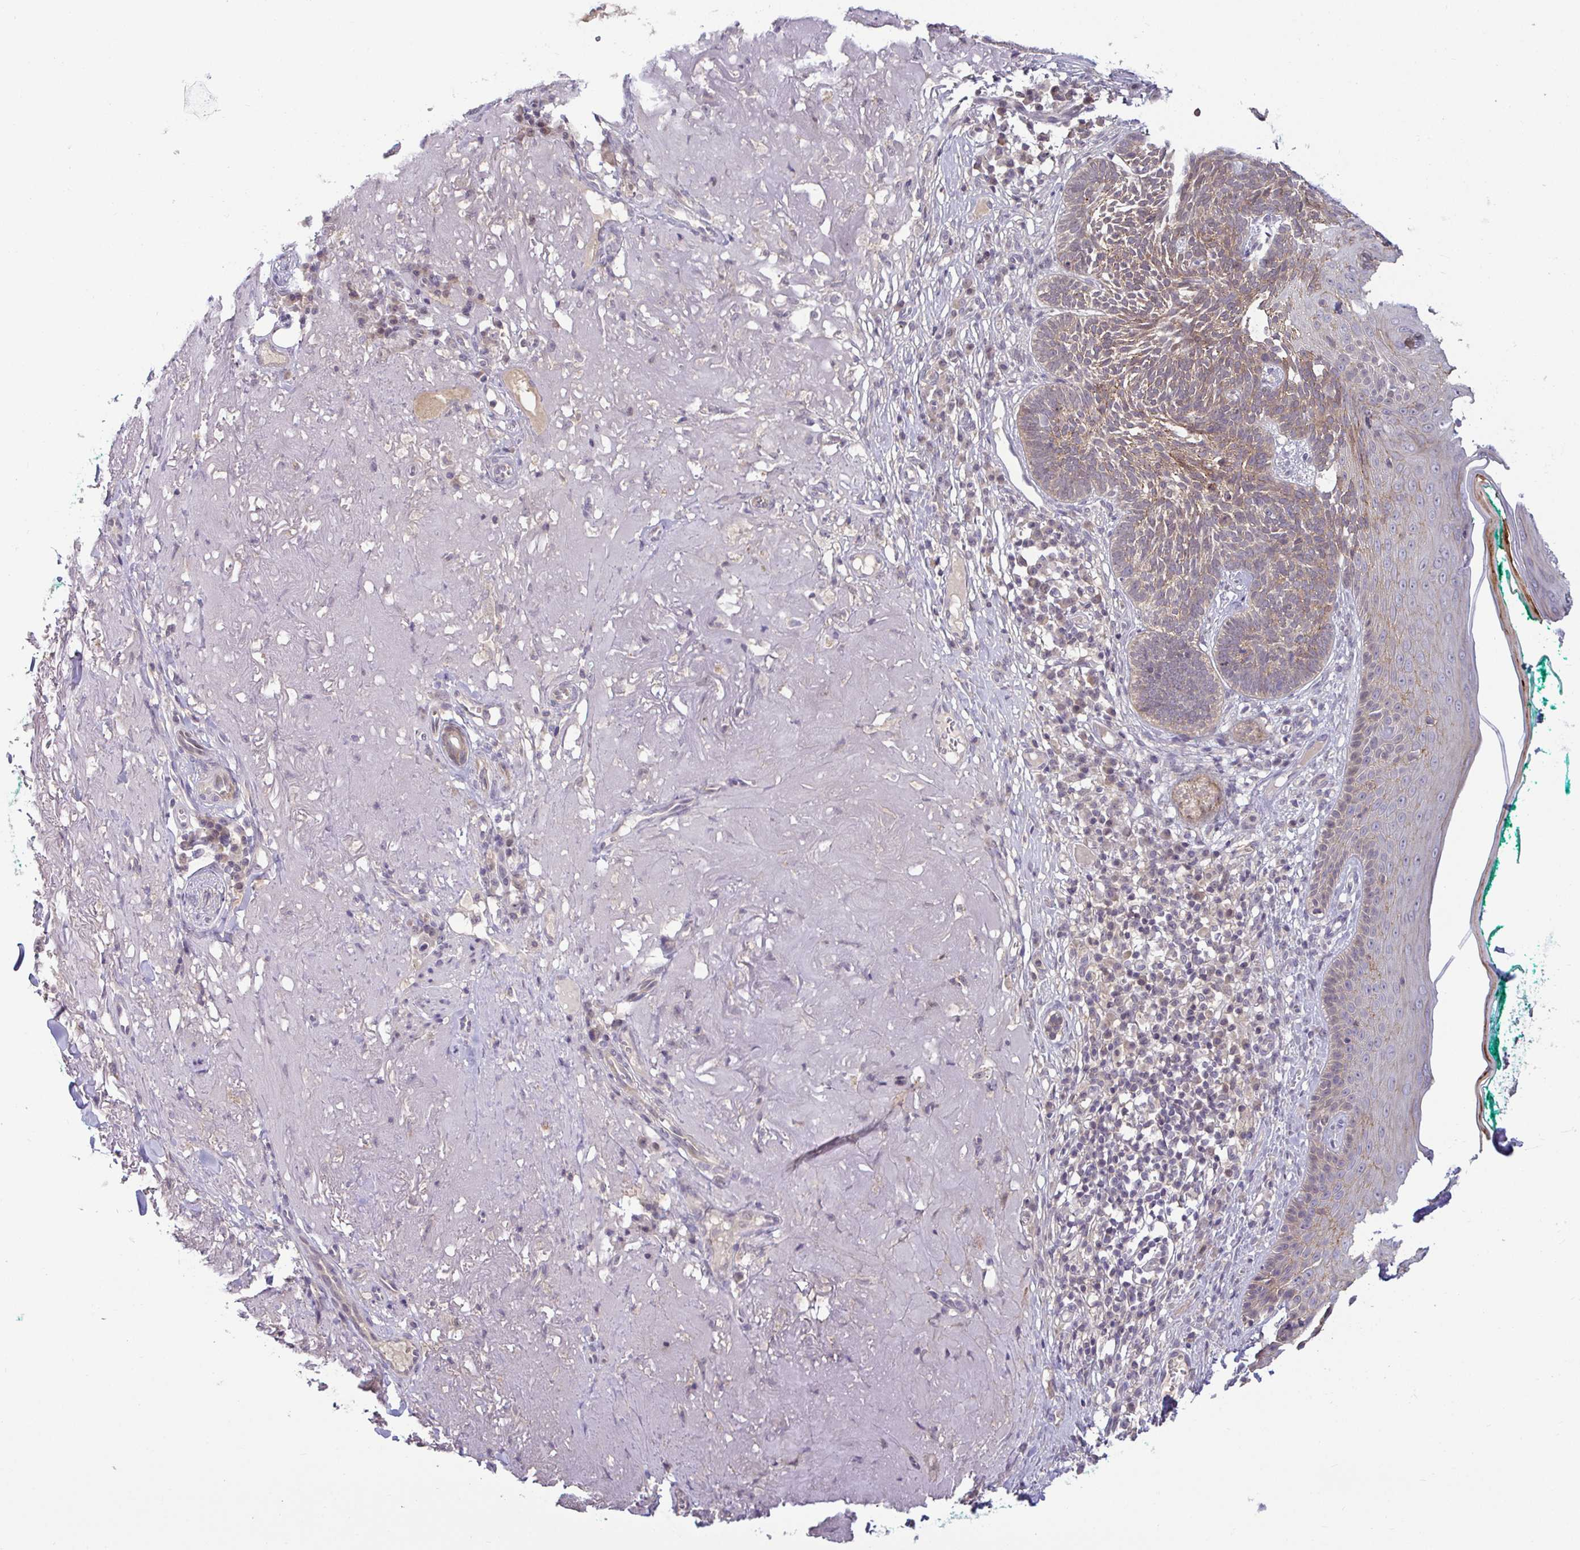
{"staining": {"intensity": "weak", "quantity": ">75%", "location": "cytoplasmic/membranous"}, "tissue": "skin cancer", "cell_type": "Tumor cells", "image_type": "cancer", "snomed": [{"axis": "morphology", "description": "Basal cell carcinoma"}, {"axis": "topography", "description": "Skin"}, {"axis": "topography", "description": "Skin of face"}], "caption": "Tumor cells display low levels of weak cytoplasmic/membranous positivity in about >75% of cells in human skin cancer (basal cell carcinoma).", "gene": "GSTM1", "patient": {"sex": "female", "age": 80}}